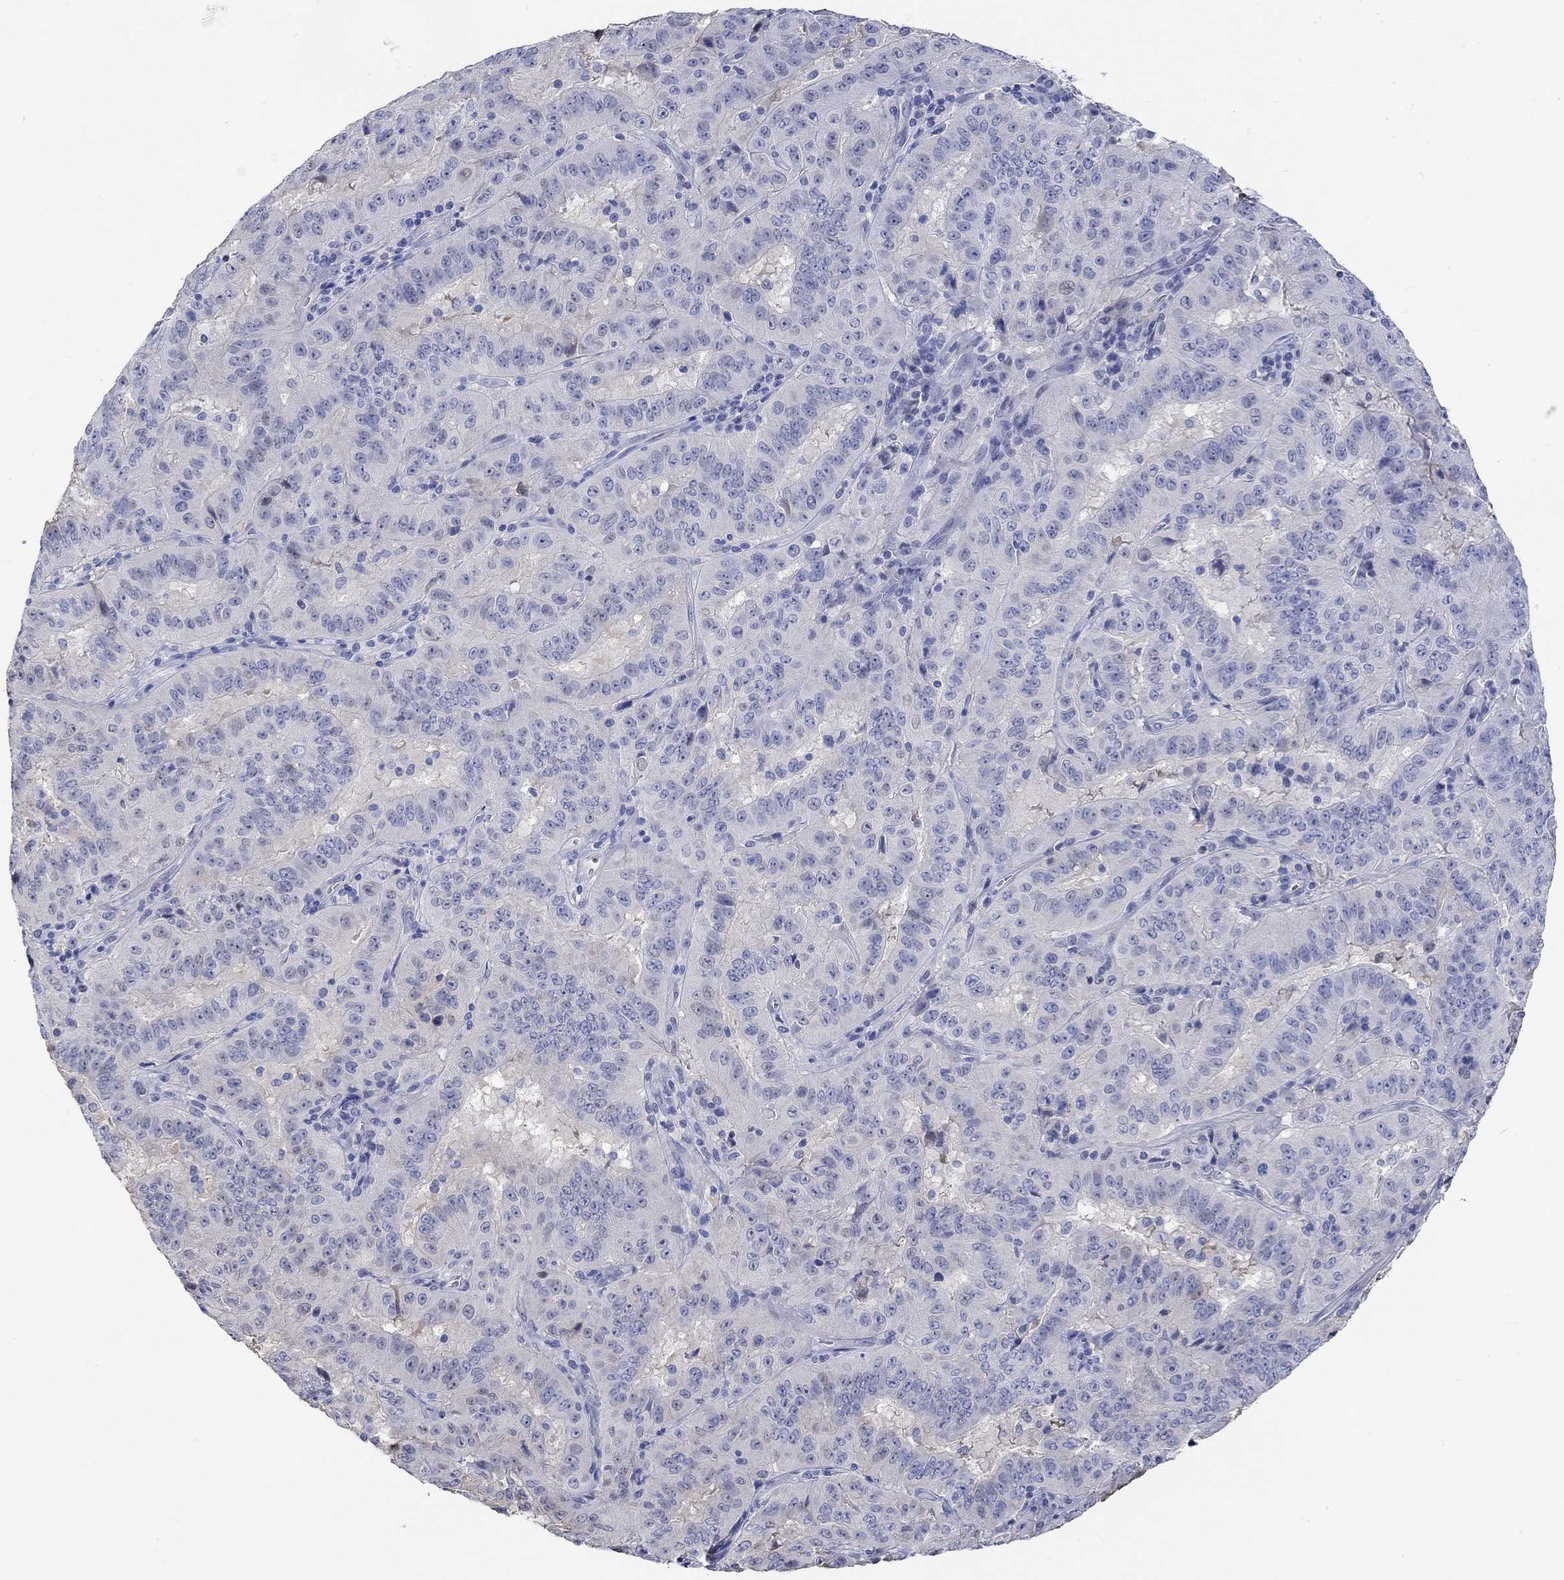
{"staining": {"intensity": "negative", "quantity": "none", "location": "none"}, "tissue": "pancreatic cancer", "cell_type": "Tumor cells", "image_type": "cancer", "snomed": [{"axis": "morphology", "description": "Adenocarcinoma, NOS"}, {"axis": "topography", "description": "Pancreas"}], "caption": "The micrograph shows no staining of tumor cells in pancreatic cancer (adenocarcinoma).", "gene": "PNMA5", "patient": {"sex": "male", "age": 63}}